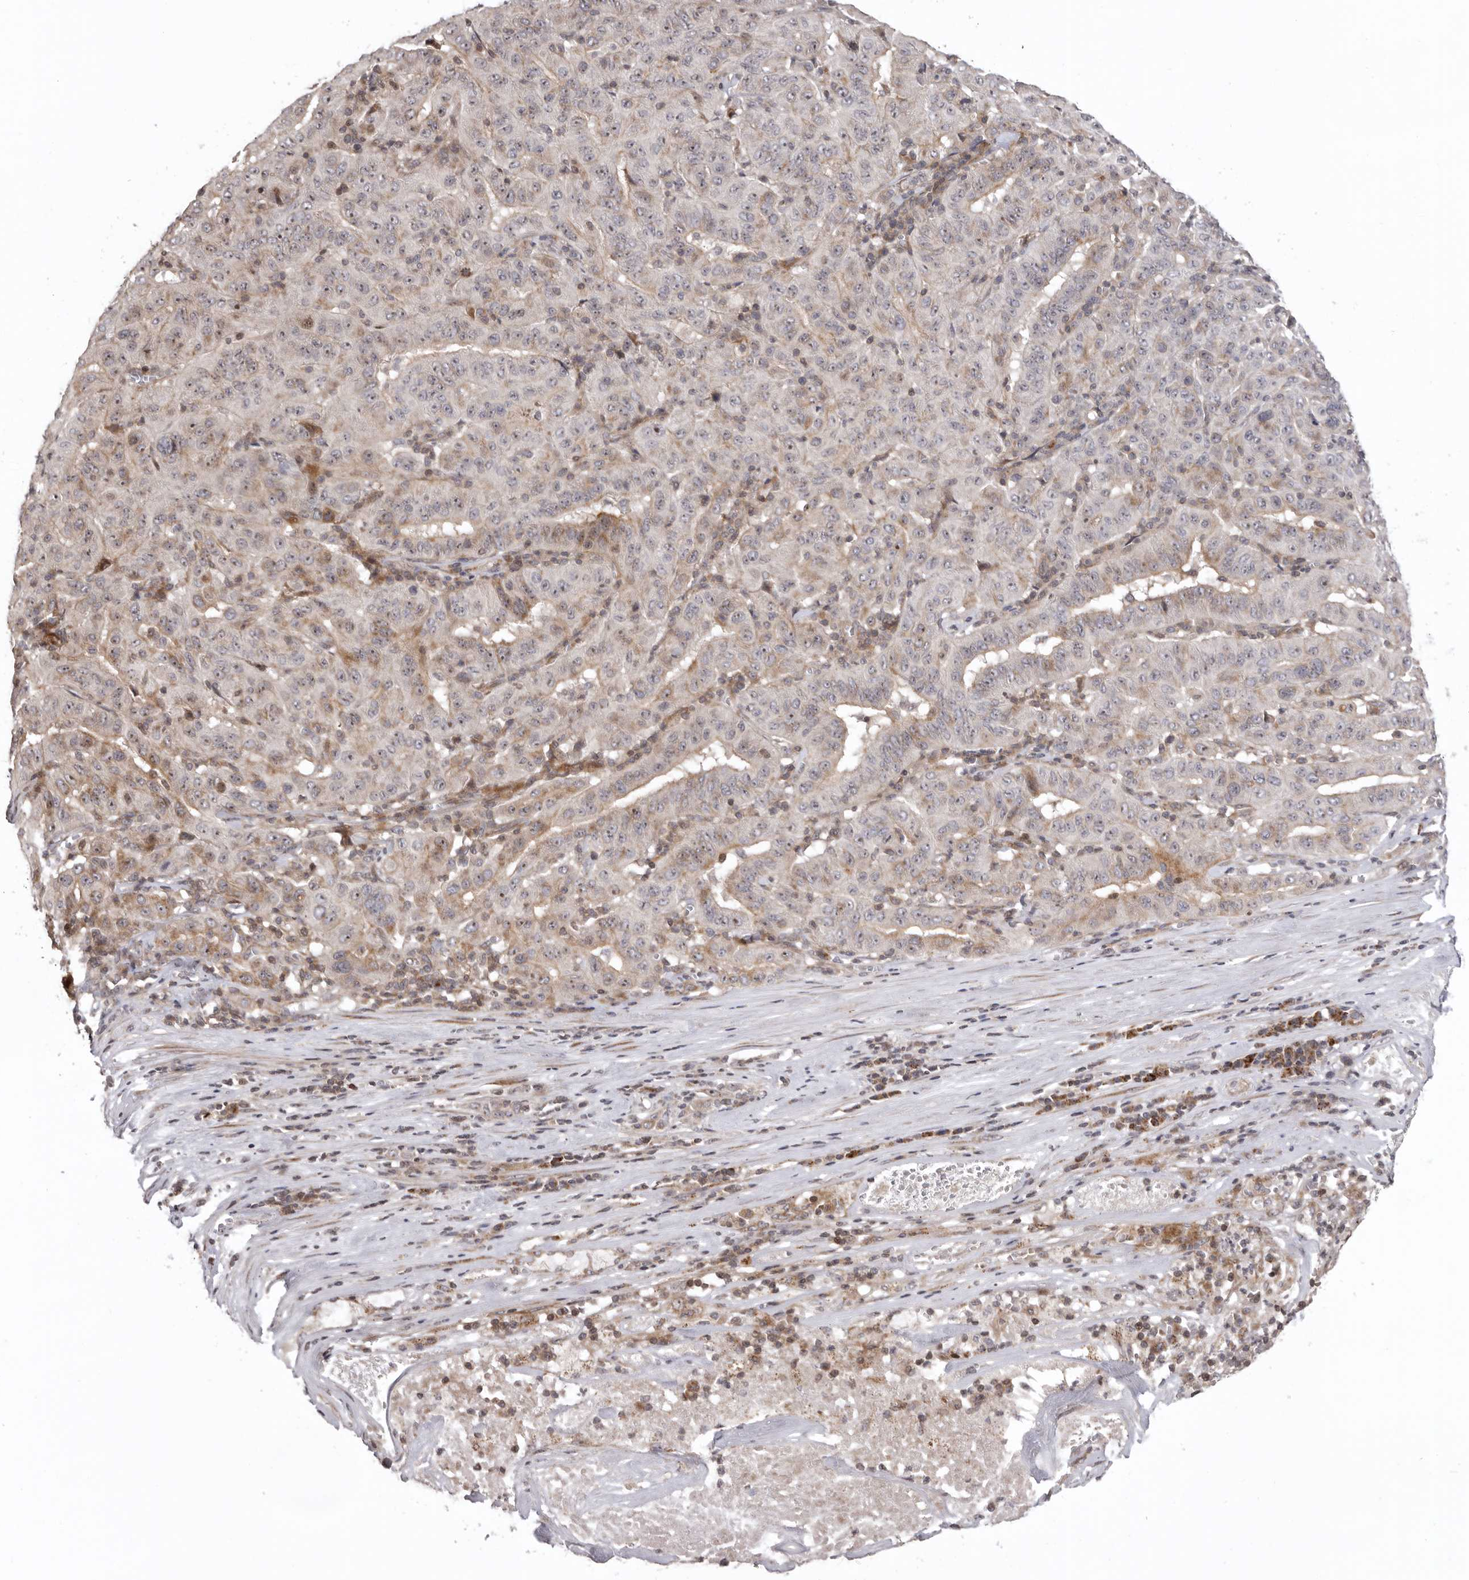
{"staining": {"intensity": "weak", "quantity": ">75%", "location": "nuclear"}, "tissue": "pancreatic cancer", "cell_type": "Tumor cells", "image_type": "cancer", "snomed": [{"axis": "morphology", "description": "Adenocarcinoma, NOS"}, {"axis": "topography", "description": "Pancreas"}], "caption": "Immunohistochemical staining of adenocarcinoma (pancreatic) displays low levels of weak nuclear protein positivity in approximately >75% of tumor cells.", "gene": "AZIN1", "patient": {"sex": "male", "age": 63}}